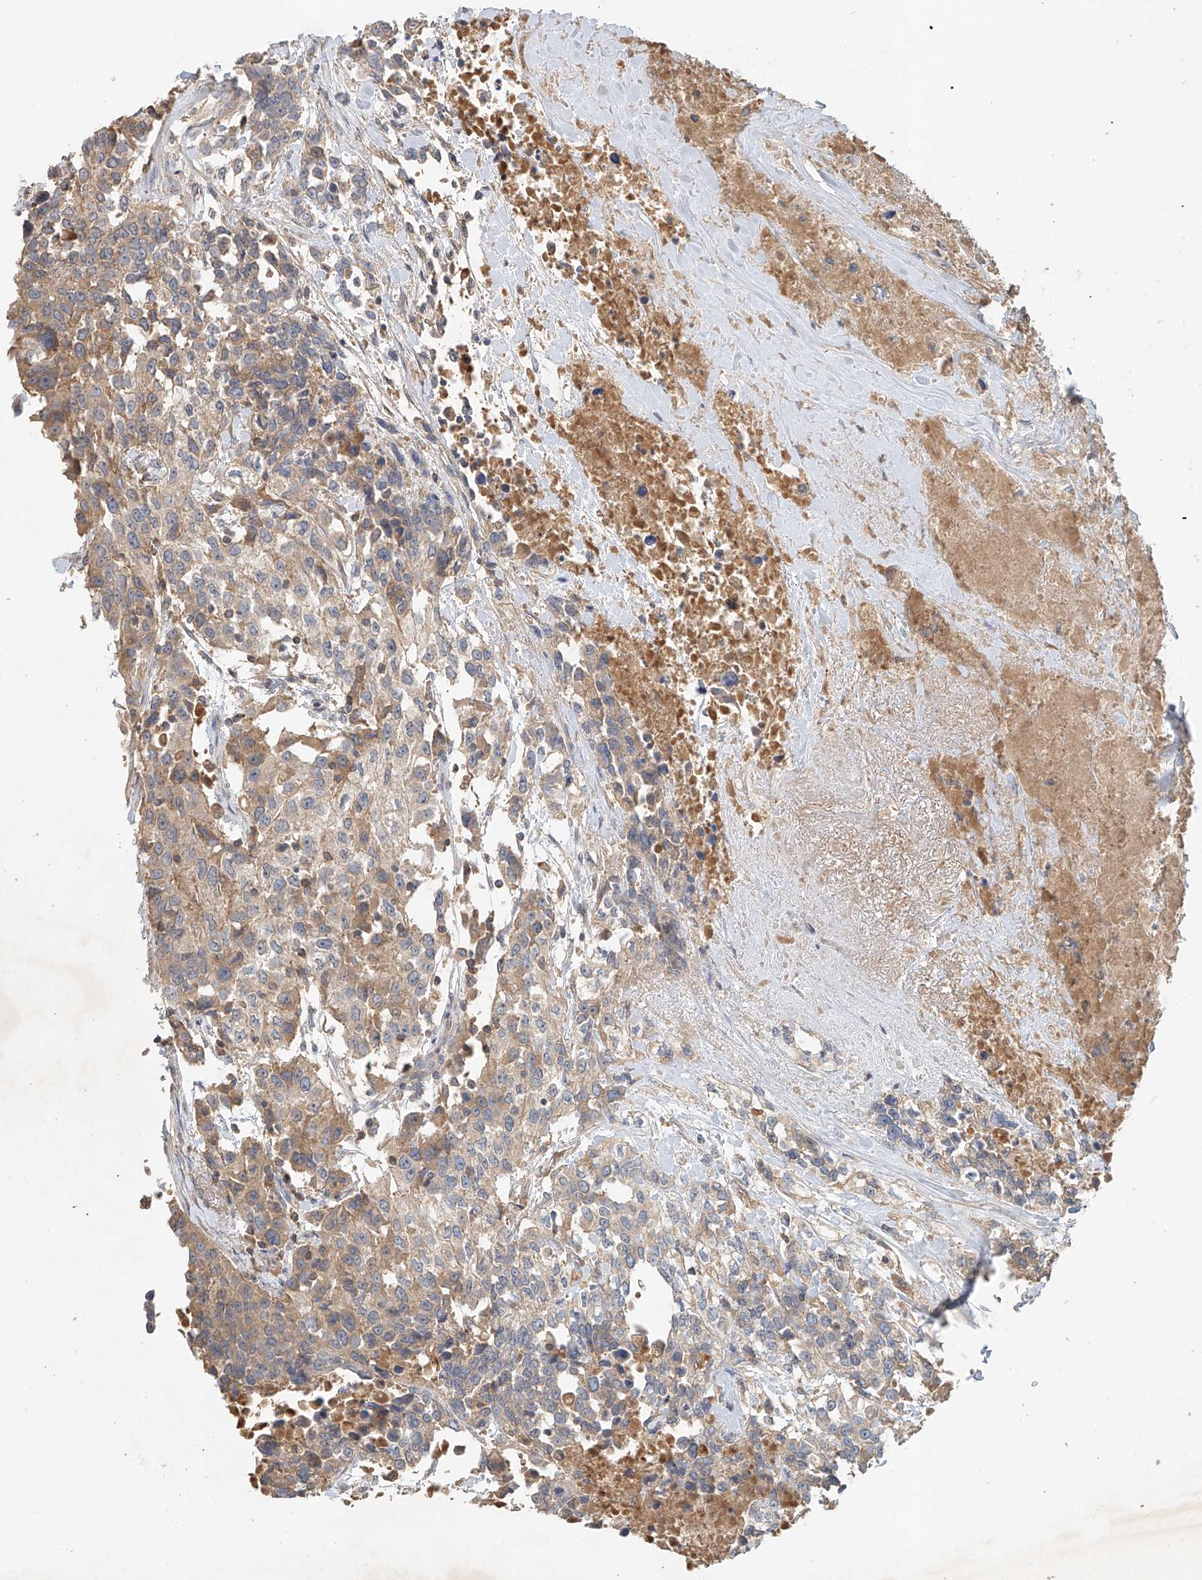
{"staining": {"intensity": "weak", "quantity": "25%-75%", "location": "cytoplasmic/membranous"}, "tissue": "urothelial cancer", "cell_type": "Tumor cells", "image_type": "cancer", "snomed": [{"axis": "morphology", "description": "Urothelial carcinoma, High grade"}, {"axis": "topography", "description": "Urinary bladder"}], "caption": "A brown stain highlights weak cytoplasmic/membranous expression of a protein in urothelial cancer tumor cells.", "gene": "GNB1L", "patient": {"sex": "female", "age": 80}}